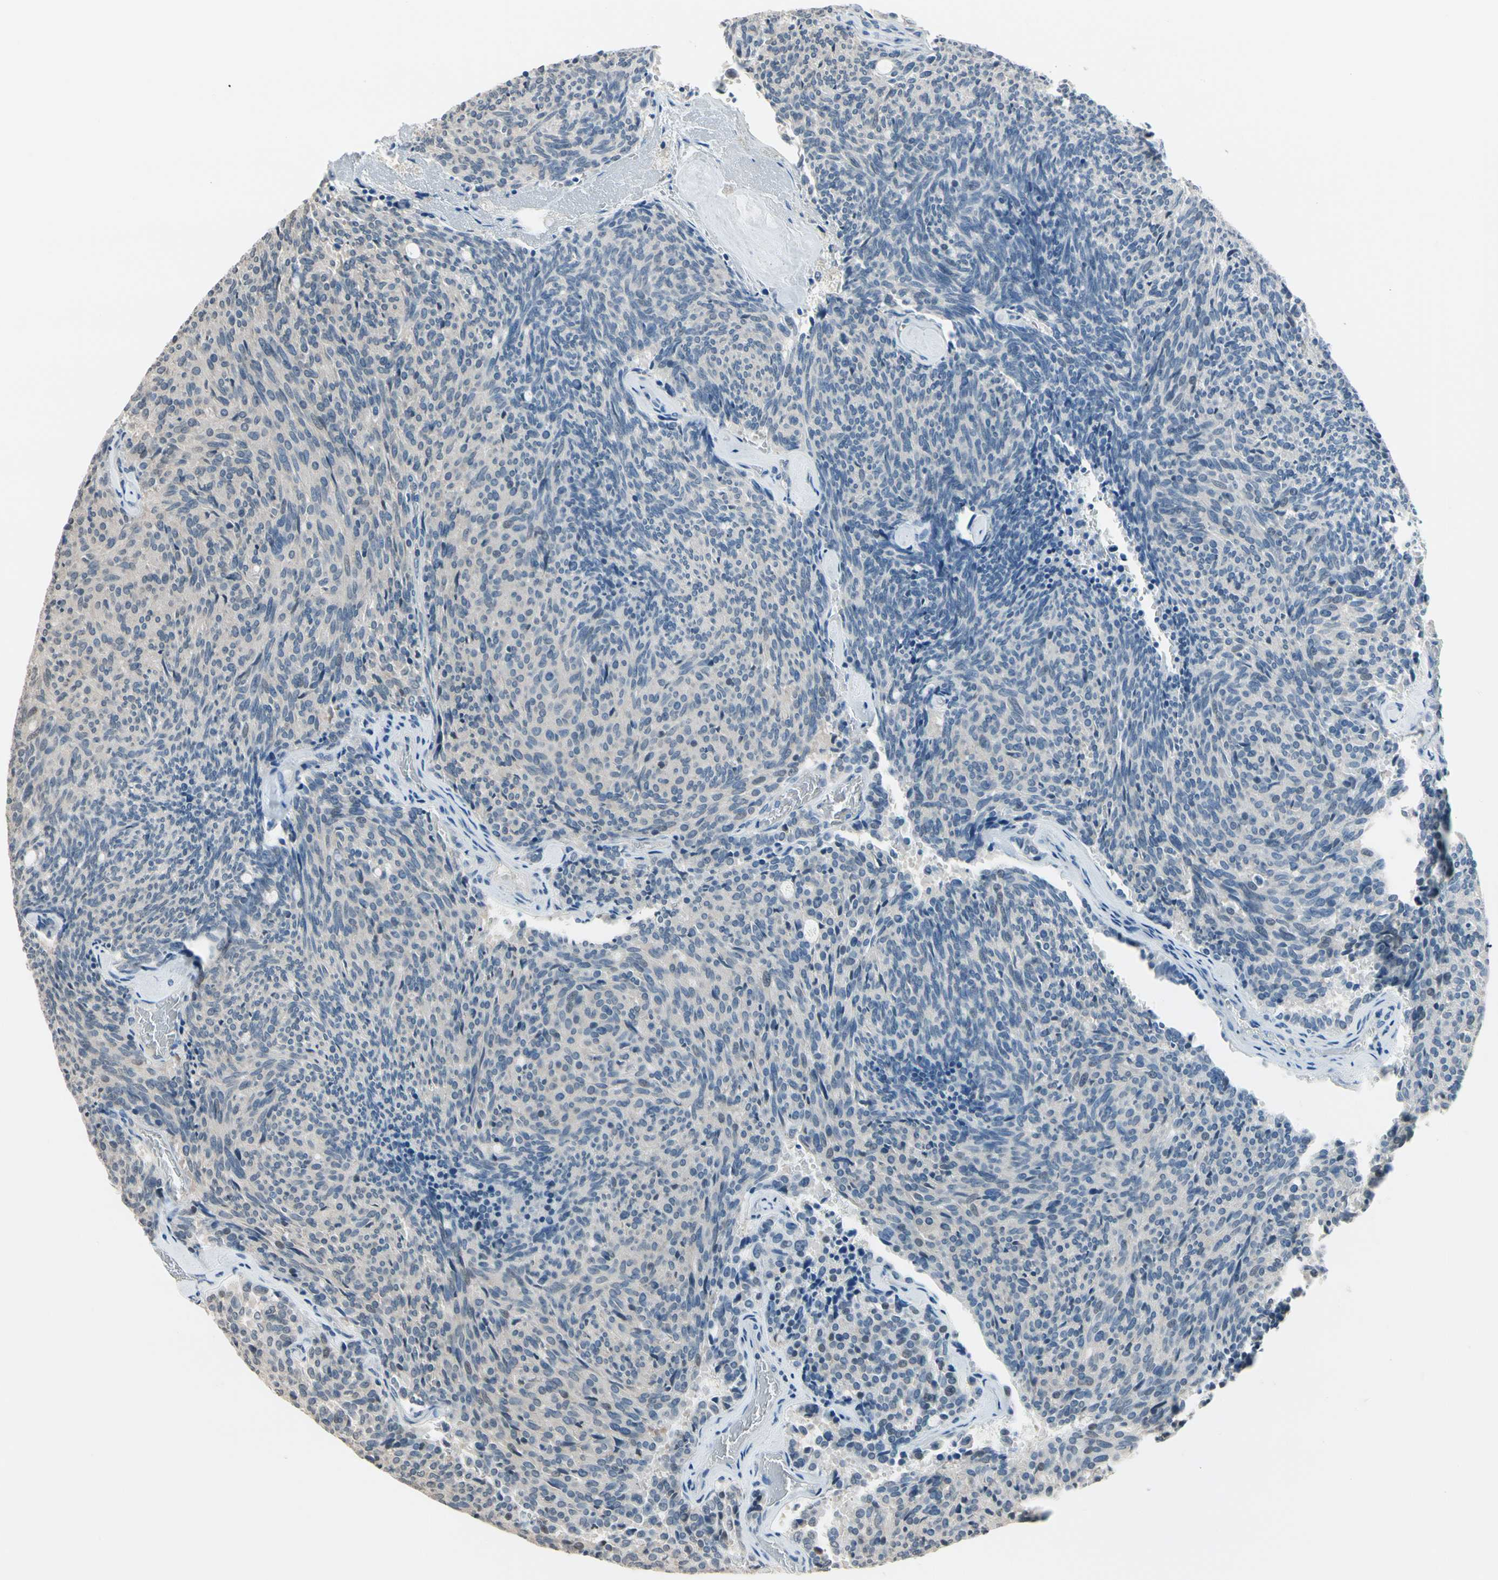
{"staining": {"intensity": "negative", "quantity": "none", "location": "none"}, "tissue": "carcinoid", "cell_type": "Tumor cells", "image_type": "cancer", "snomed": [{"axis": "morphology", "description": "Carcinoid, malignant, NOS"}, {"axis": "topography", "description": "Pancreas"}], "caption": "This photomicrograph is of malignant carcinoid stained with IHC to label a protein in brown with the nuclei are counter-stained blue. There is no positivity in tumor cells. (Brightfield microscopy of DAB (3,3'-diaminobenzidine) immunohistochemistry at high magnification).", "gene": "NFATC2", "patient": {"sex": "female", "age": 54}}